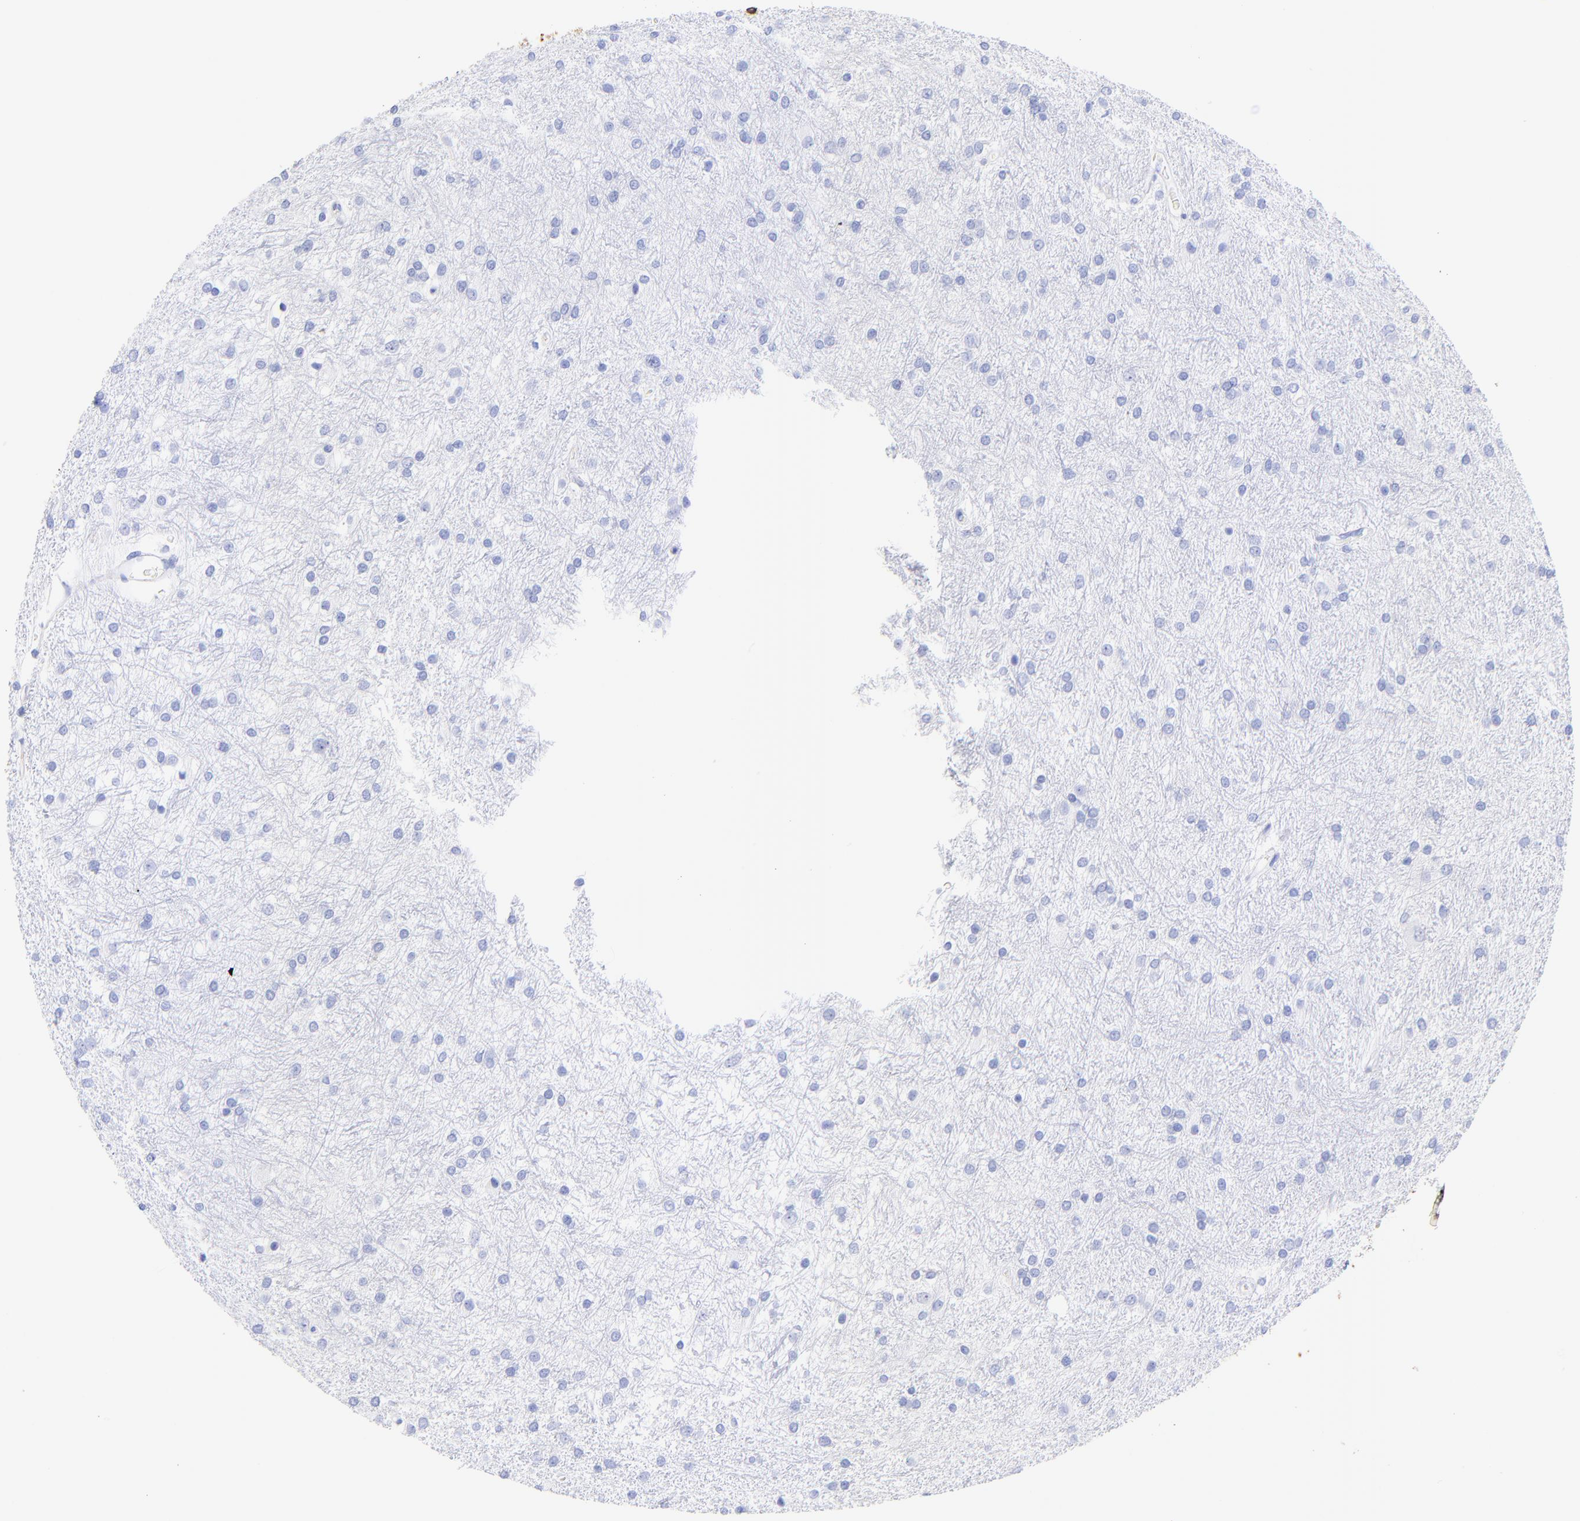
{"staining": {"intensity": "negative", "quantity": "none", "location": "none"}, "tissue": "glioma", "cell_type": "Tumor cells", "image_type": "cancer", "snomed": [{"axis": "morphology", "description": "Glioma, malignant, High grade"}, {"axis": "topography", "description": "Brain"}], "caption": "This is an IHC image of human glioma. There is no staining in tumor cells.", "gene": "KRT19", "patient": {"sex": "female", "age": 50}}